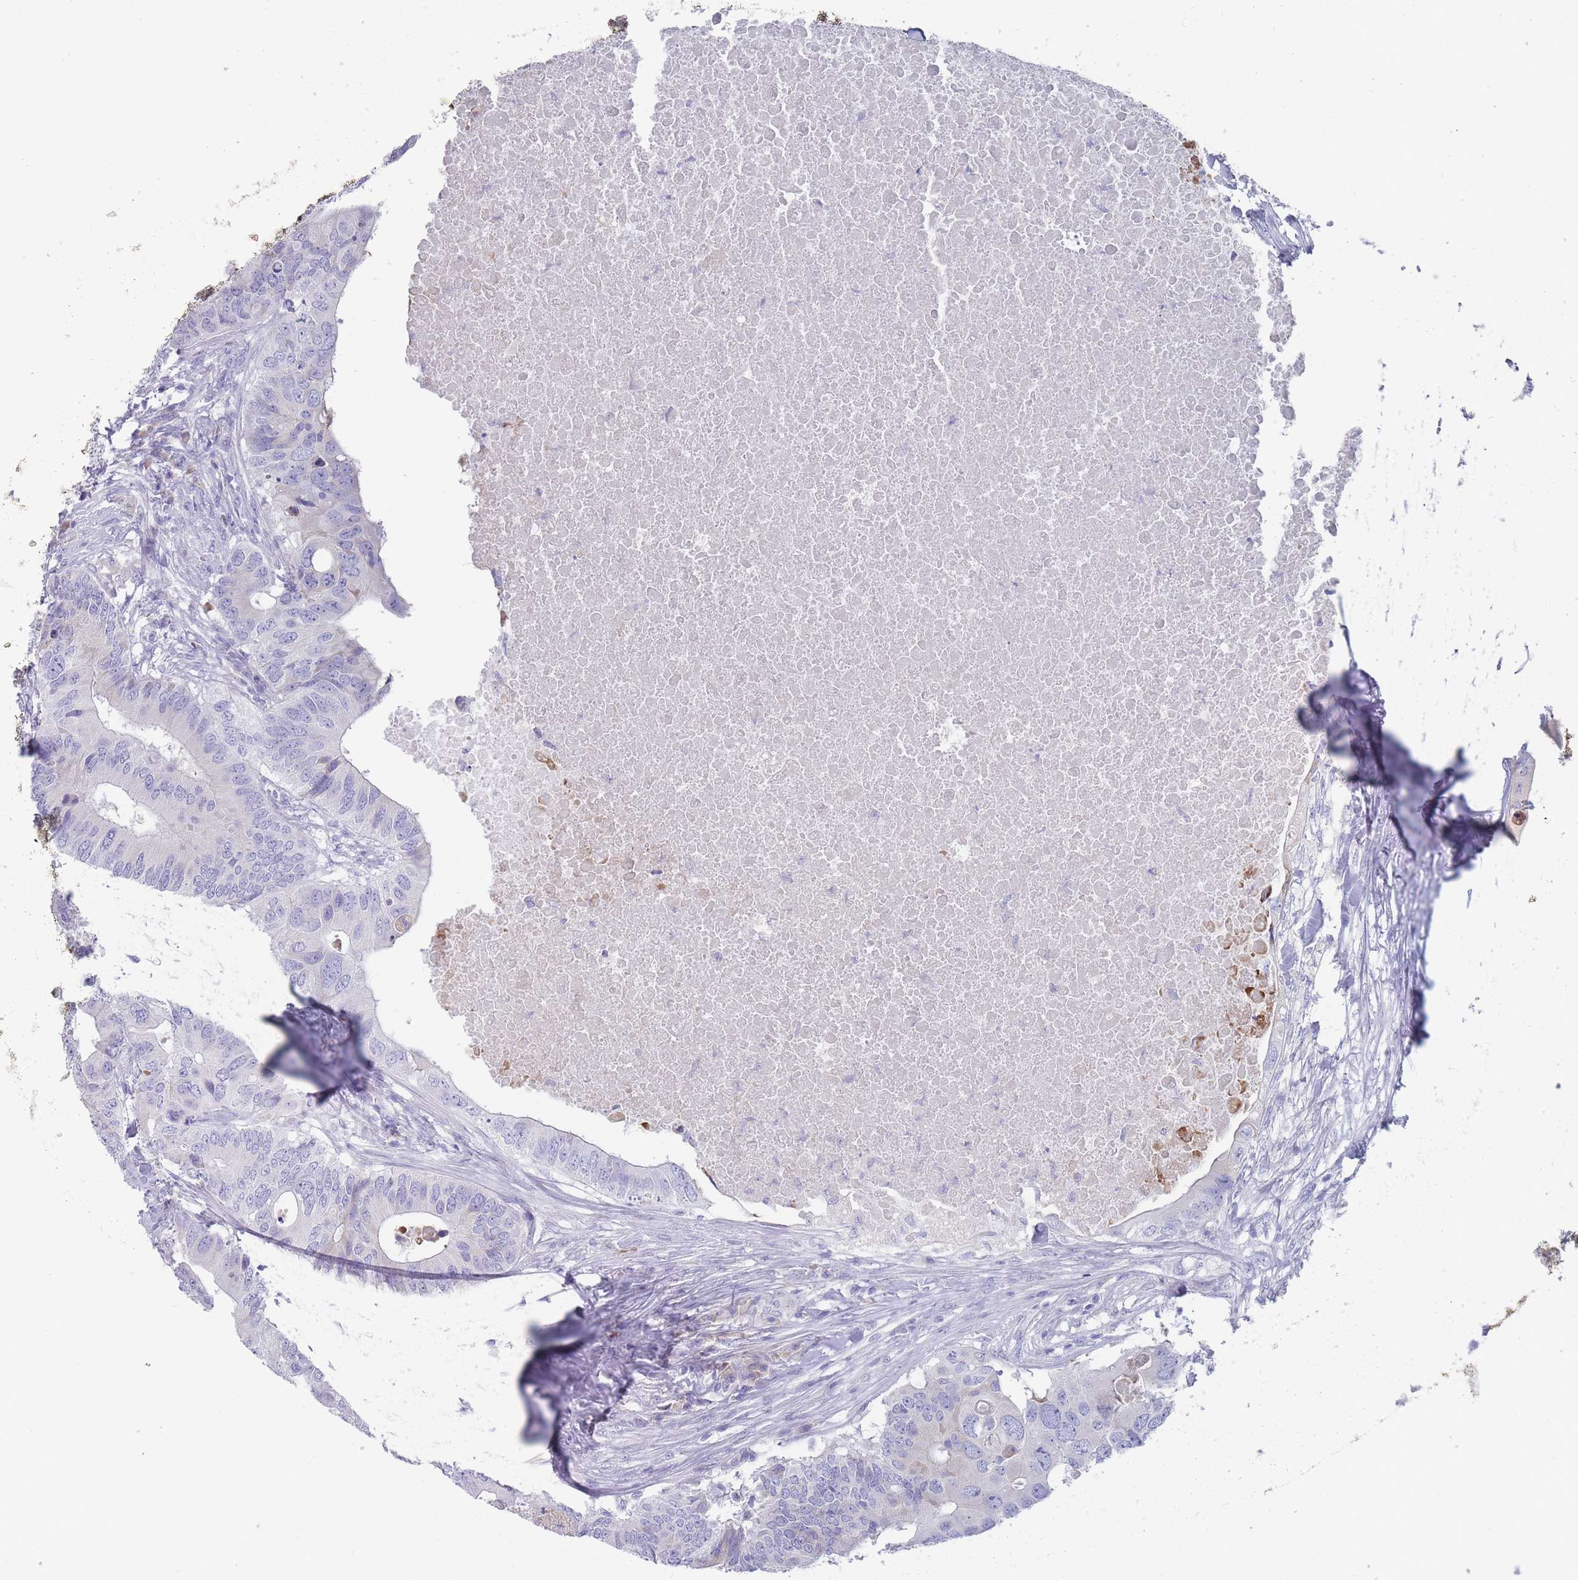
{"staining": {"intensity": "weak", "quantity": "<25%", "location": "cytoplasmic/membranous"}, "tissue": "colorectal cancer", "cell_type": "Tumor cells", "image_type": "cancer", "snomed": [{"axis": "morphology", "description": "Adenocarcinoma, NOS"}, {"axis": "topography", "description": "Colon"}], "caption": "There is no significant positivity in tumor cells of colorectal cancer.", "gene": "ST8SIA5", "patient": {"sex": "male", "age": 71}}